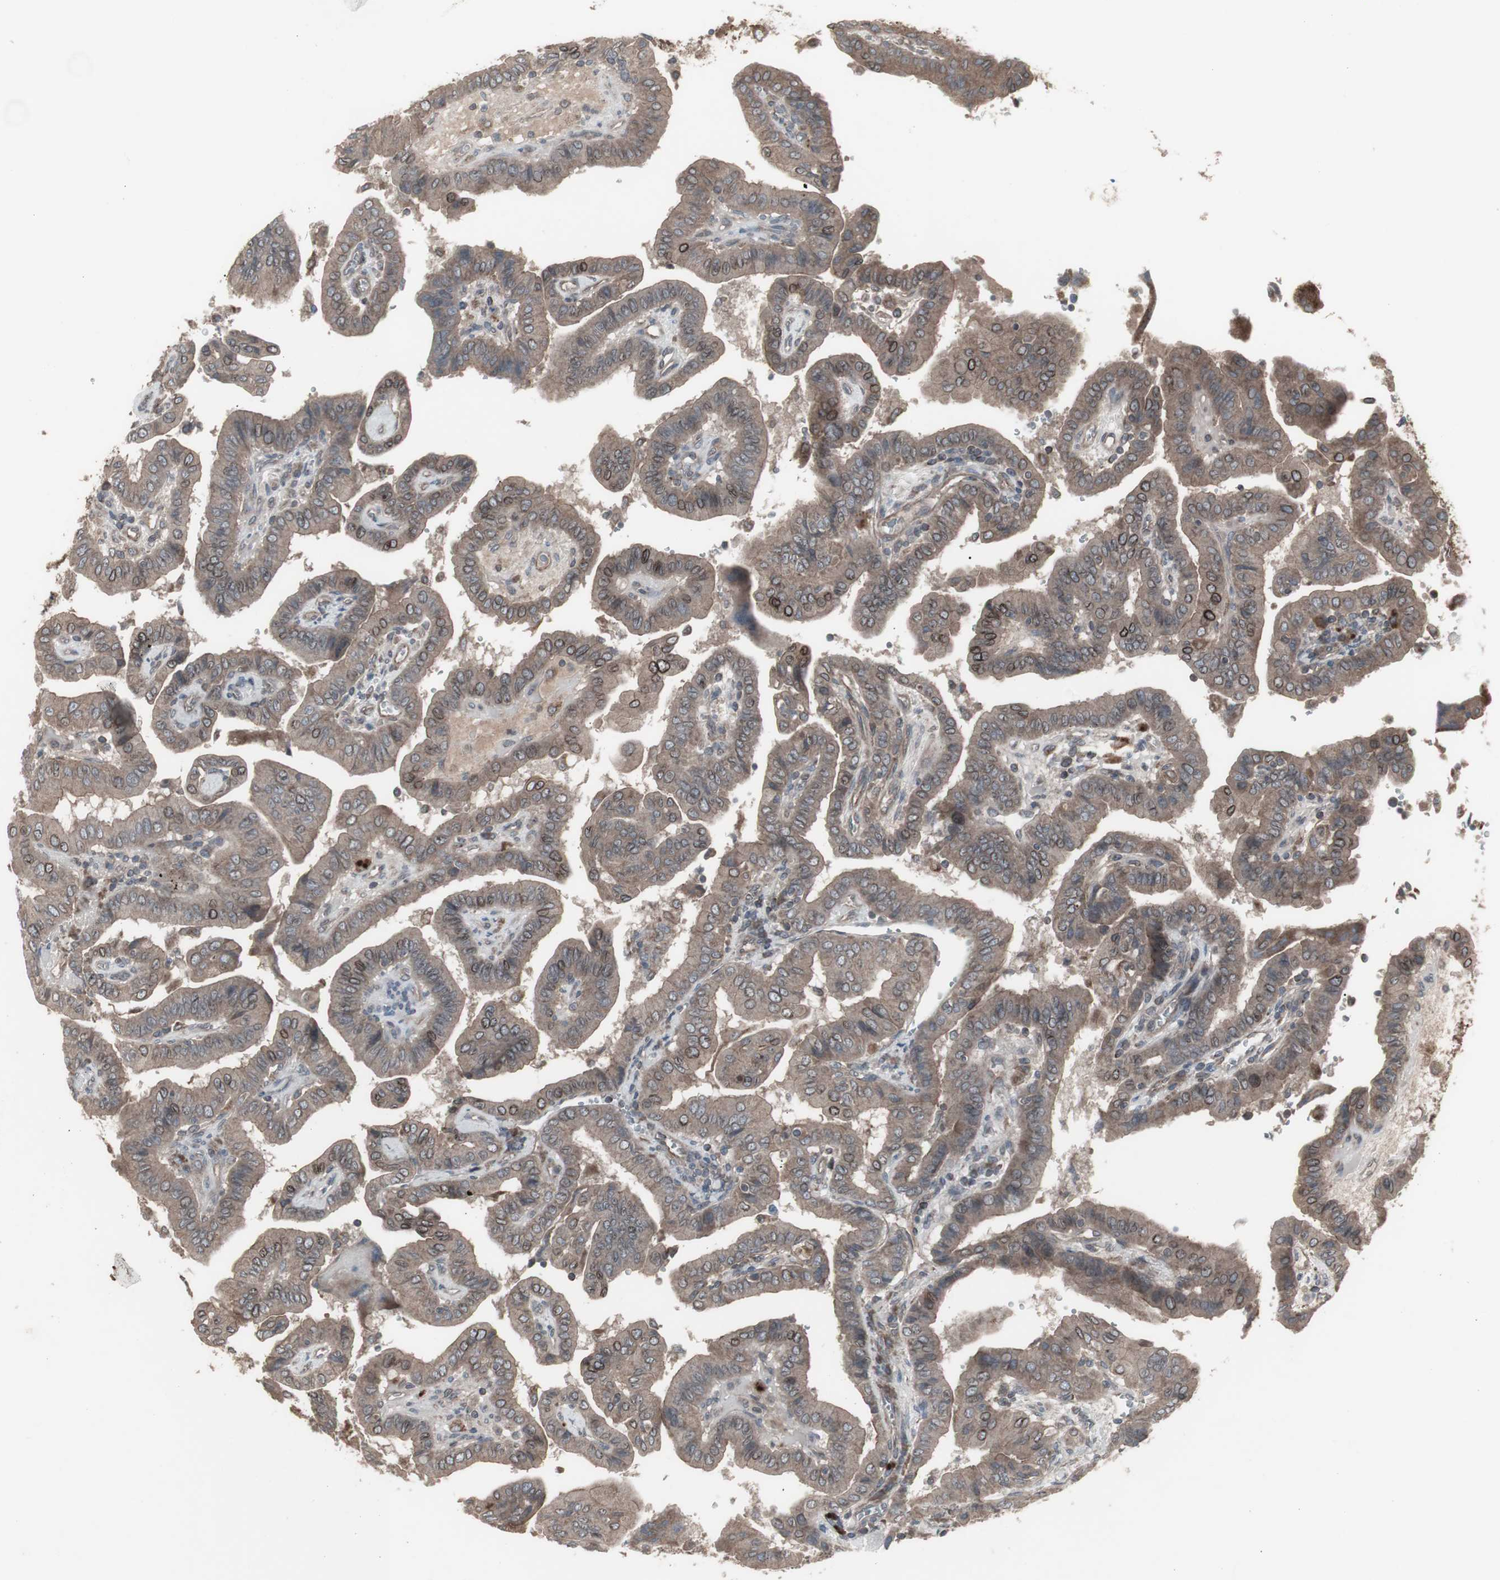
{"staining": {"intensity": "moderate", "quantity": ">75%", "location": "cytoplasmic/membranous"}, "tissue": "thyroid cancer", "cell_type": "Tumor cells", "image_type": "cancer", "snomed": [{"axis": "morphology", "description": "Papillary adenocarcinoma, NOS"}, {"axis": "topography", "description": "Thyroid gland"}], "caption": "Tumor cells display medium levels of moderate cytoplasmic/membranous staining in approximately >75% of cells in human thyroid cancer (papillary adenocarcinoma).", "gene": "SSTR2", "patient": {"sex": "male", "age": 33}}